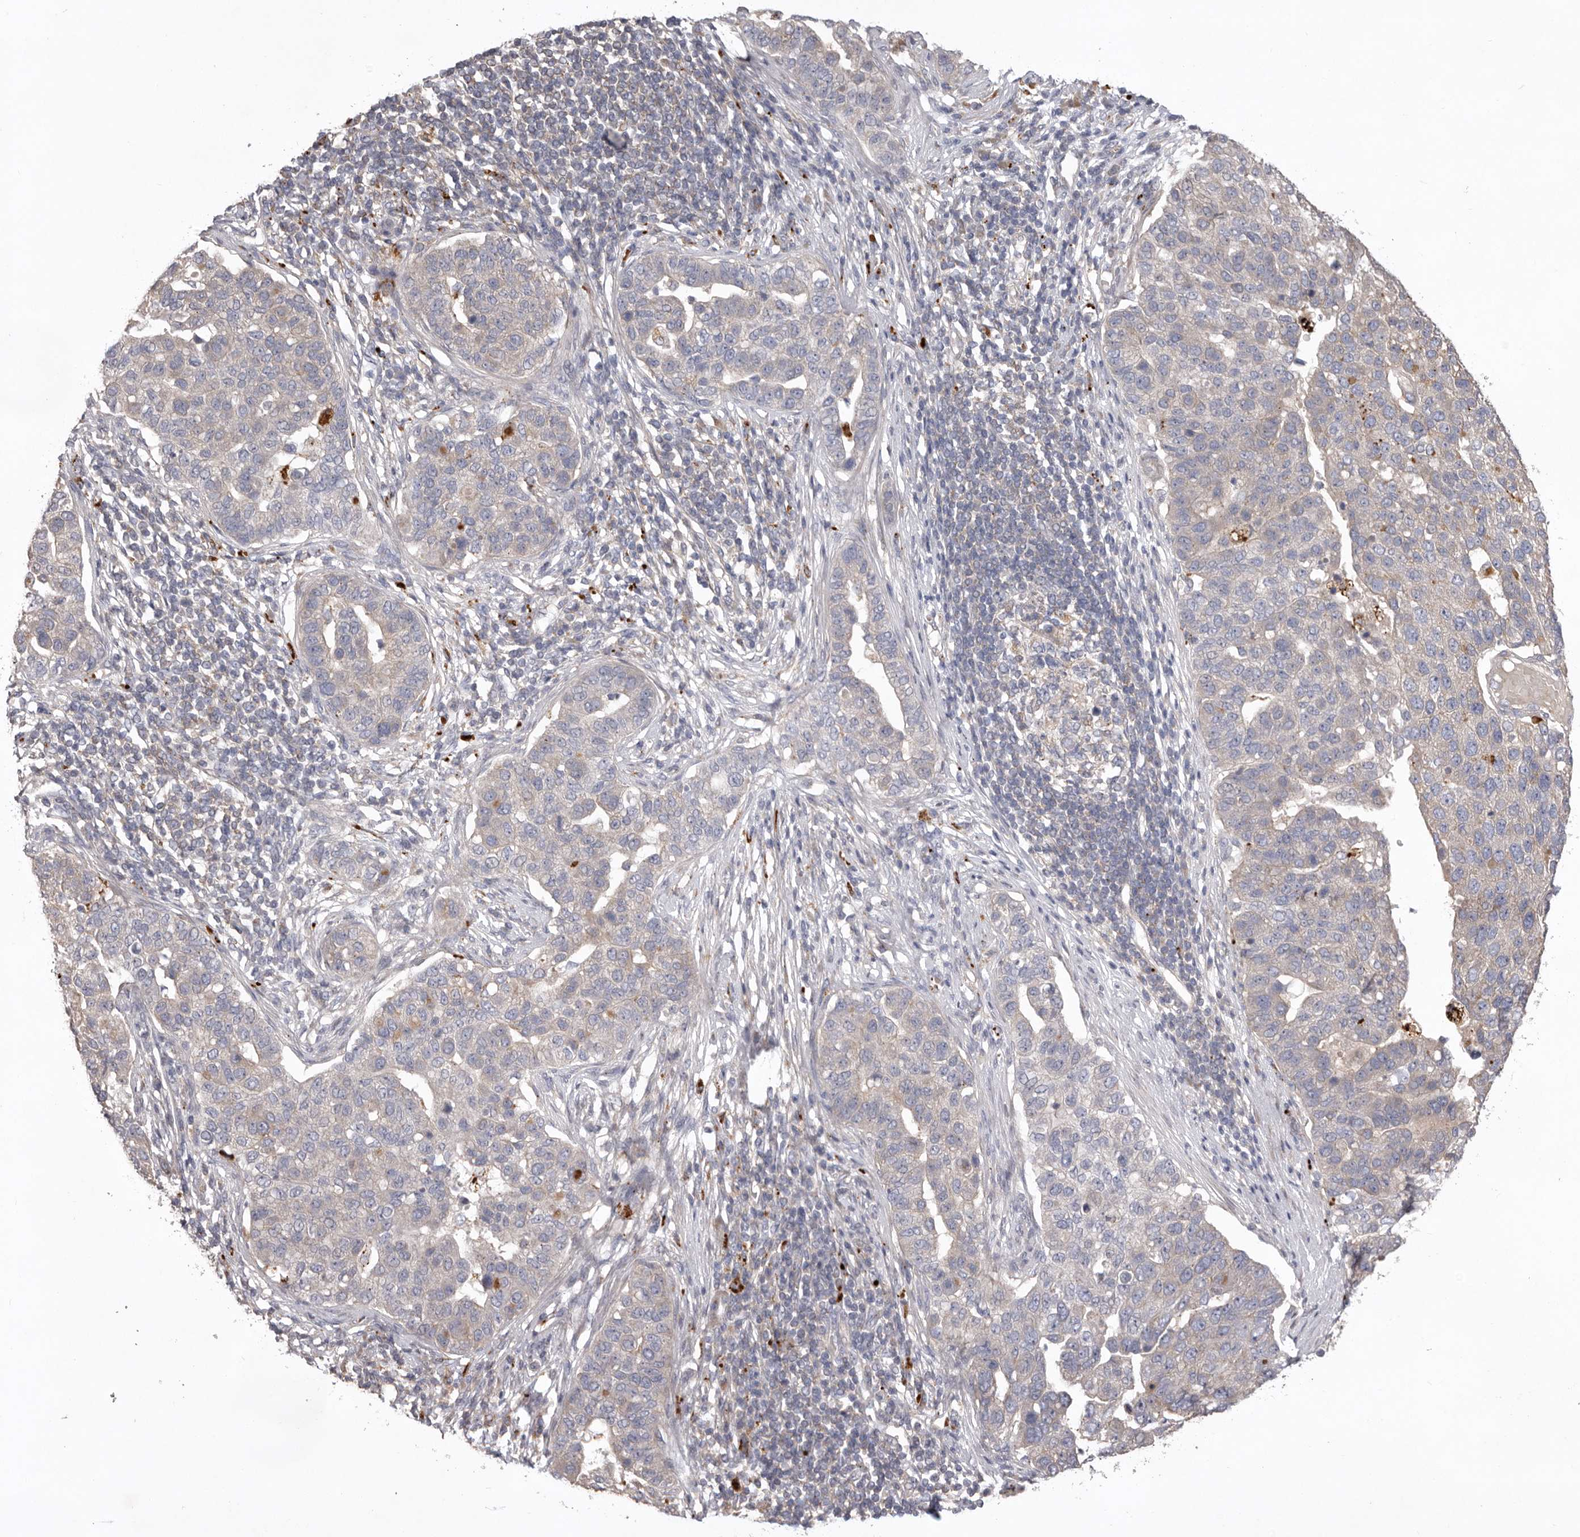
{"staining": {"intensity": "negative", "quantity": "none", "location": "none"}, "tissue": "pancreatic cancer", "cell_type": "Tumor cells", "image_type": "cancer", "snomed": [{"axis": "morphology", "description": "Adenocarcinoma, NOS"}, {"axis": "topography", "description": "Pancreas"}], "caption": "This is an IHC micrograph of pancreatic cancer. There is no expression in tumor cells.", "gene": "WDR47", "patient": {"sex": "female", "age": 61}}